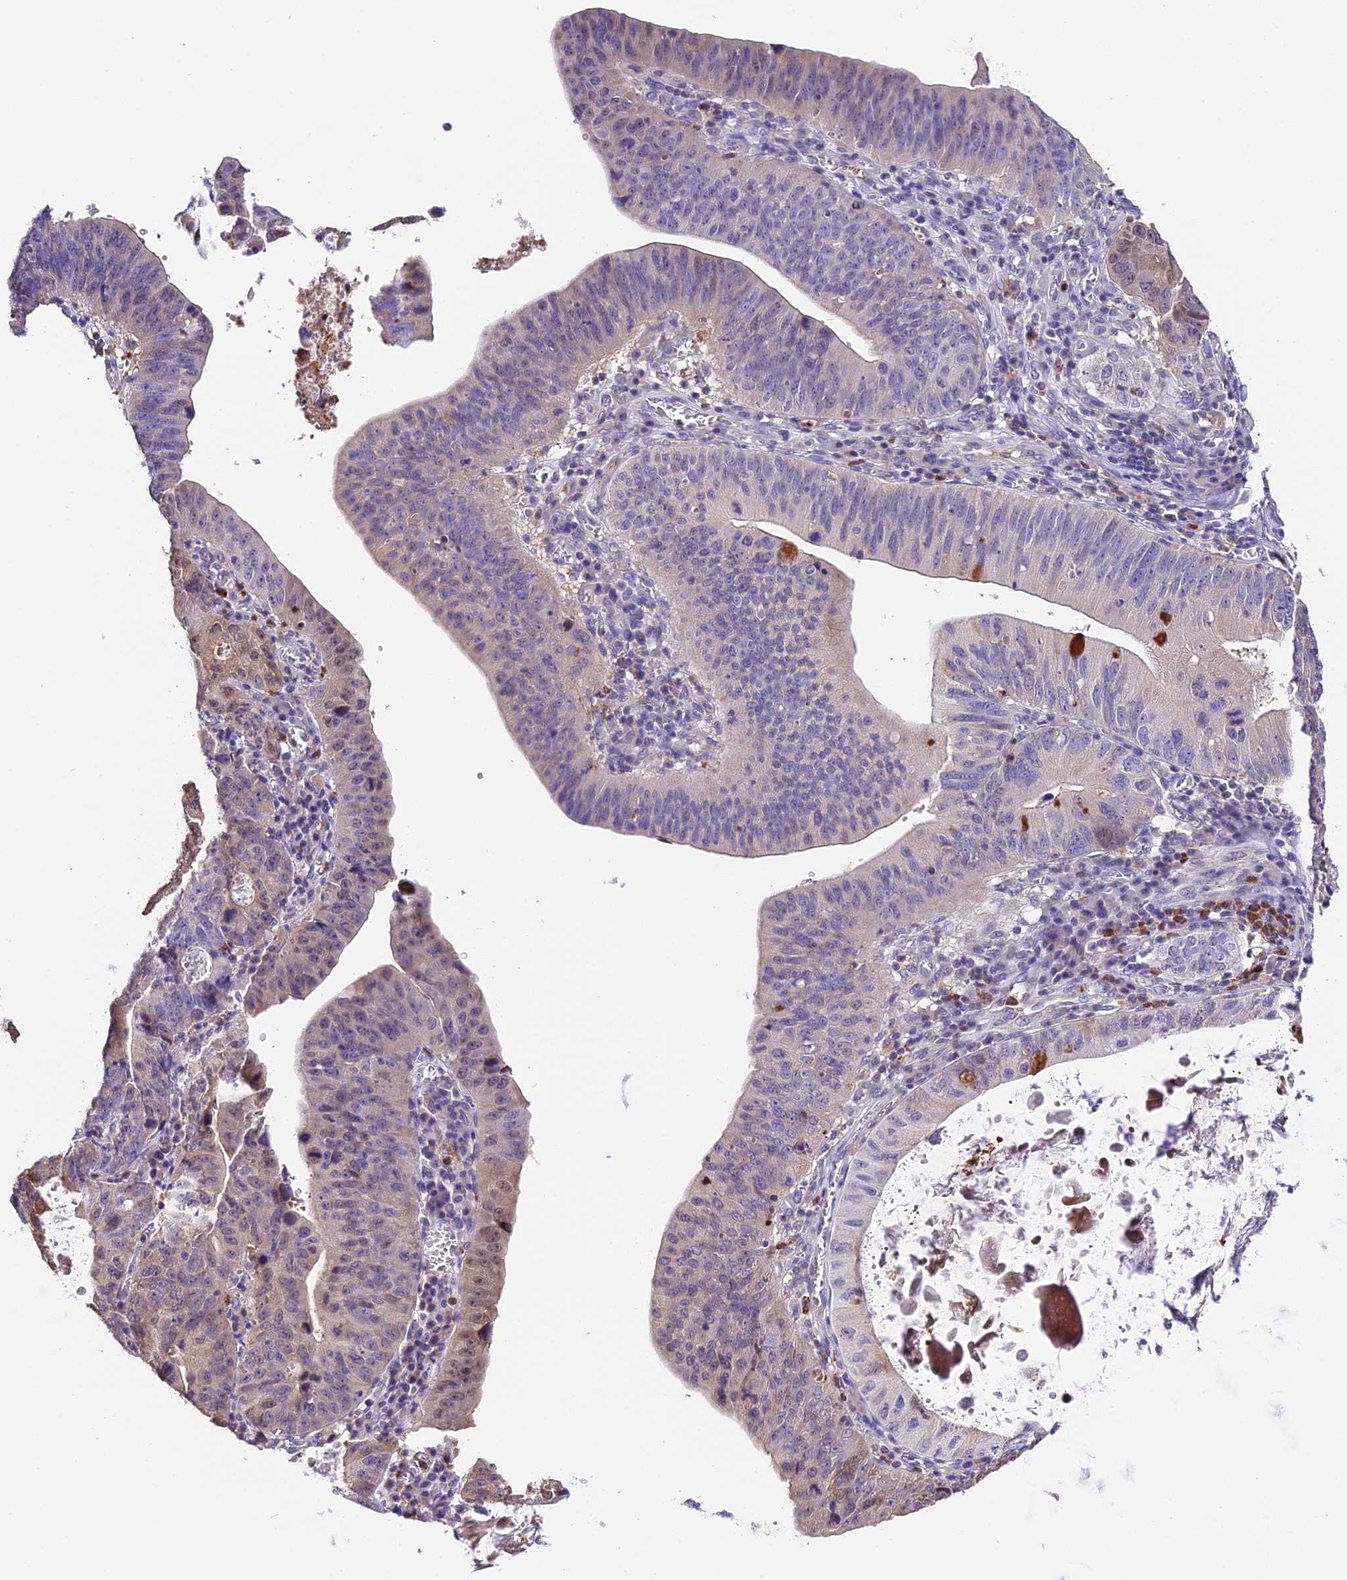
{"staining": {"intensity": "moderate", "quantity": "<25%", "location": "cytoplasmic/membranous"}, "tissue": "stomach cancer", "cell_type": "Tumor cells", "image_type": "cancer", "snomed": [{"axis": "morphology", "description": "Adenocarcinoma, NOS"}, {"axis": "topography", "description": "Stomach"}], "caption": "Immunohistochemical staining of stomach cancer displays low levels of moderate cytoplasmic/membranous staining in approximately <25% of tumor cells.", "gene": "MAP3K7CL", "patient": {"sex": "male", "age": 59}}